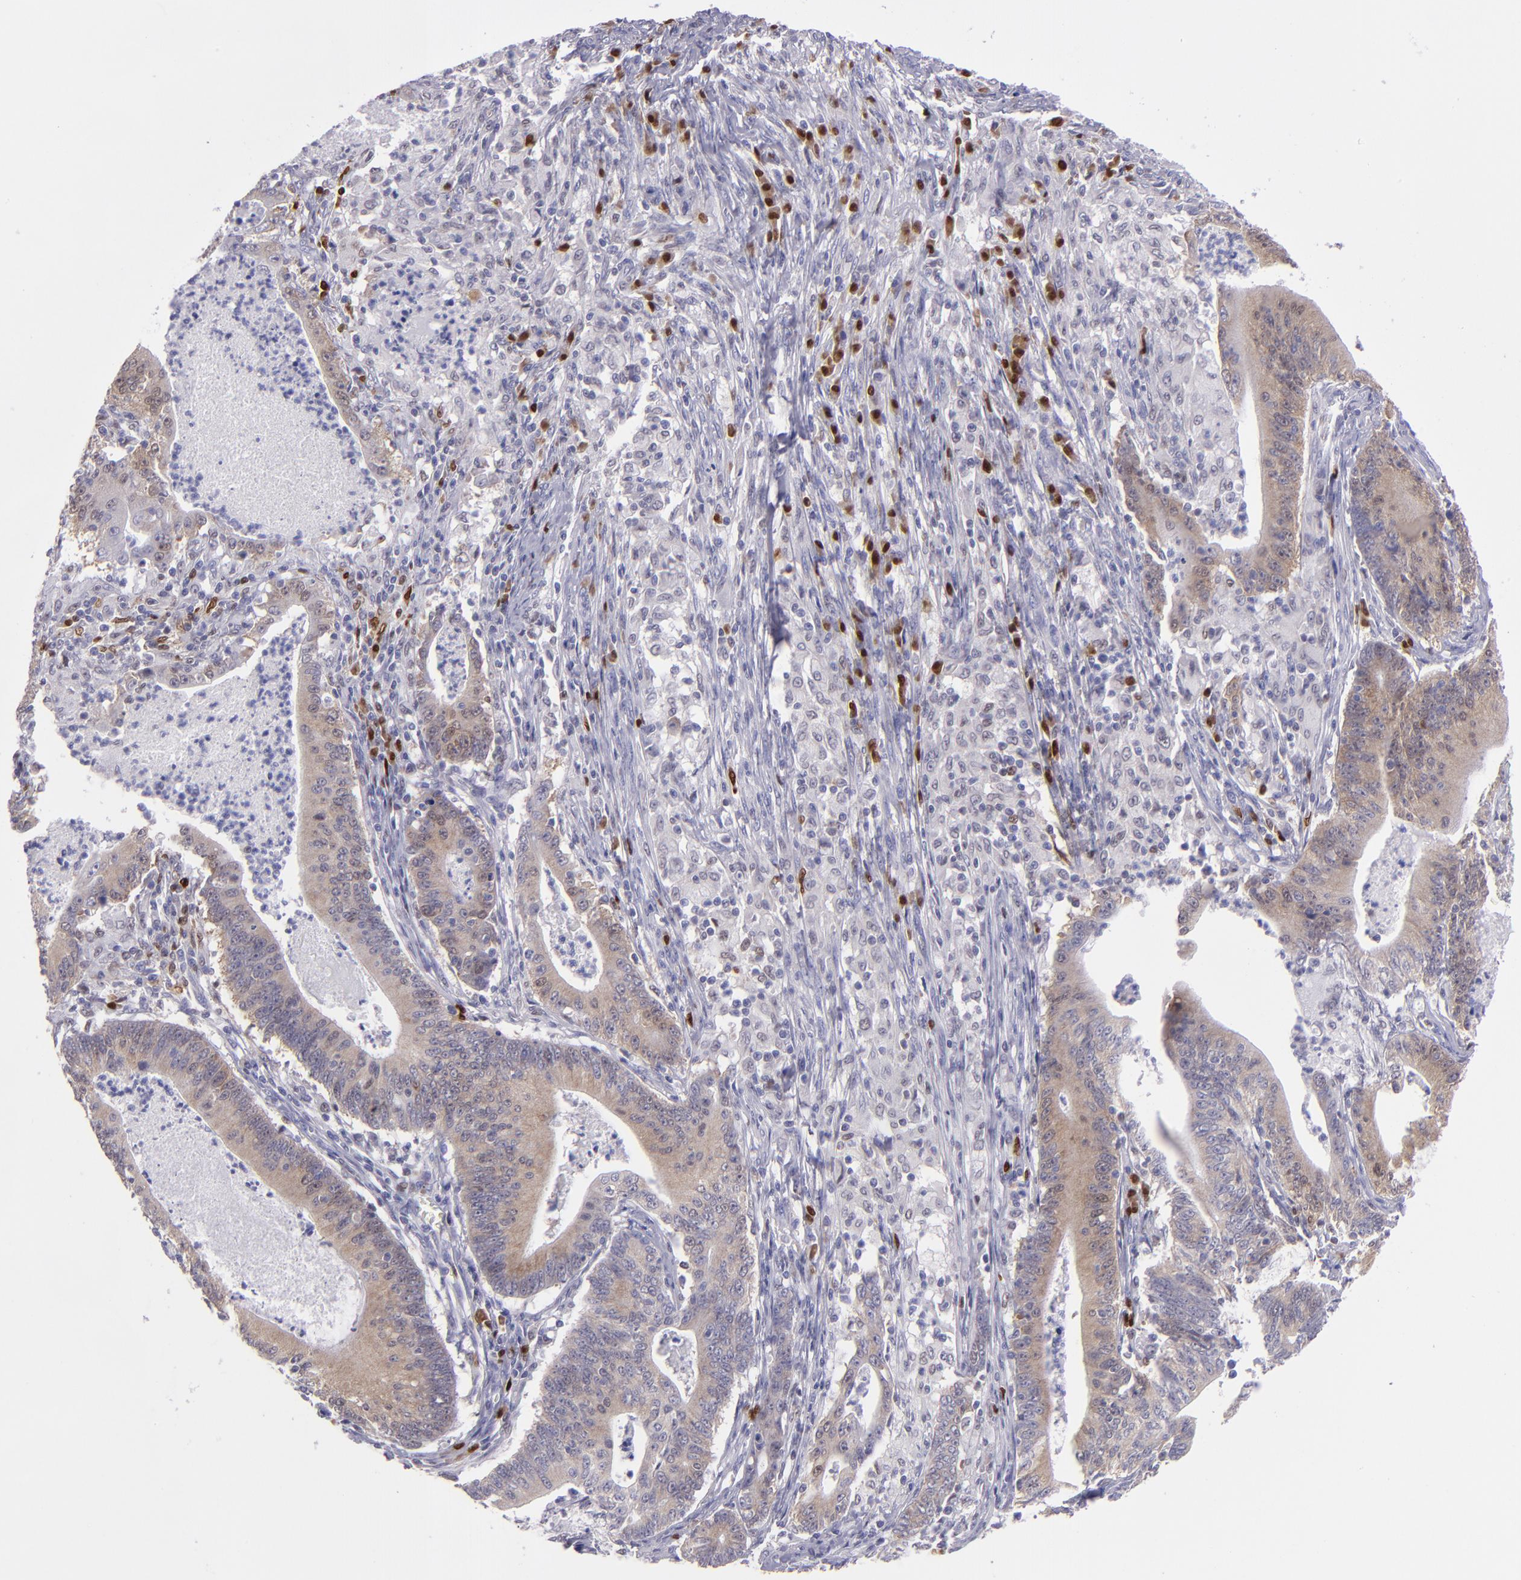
{"staining": {"intensity": "moderate", "quantity": ">75%", "location": "cytoplasmic/membranous"}, "tissue": "stomach cancer", "cell_type": "Tumor cells", "image_type": "cancer", "snomed": [{"axis": "morphology", "description": "Adenocarcinoma, NOS"}, {"axis": "topography", "description": "Stomach, lower"}], "caption": "Immunohistochemical staining of adenocarcinoma (stomach) exhibits medium levels of moderate cytoplasmic/membranous staining in about >75% of tumor cells.", "gene": "IRF8", "patient": {"sex": "female", "age": 86}}